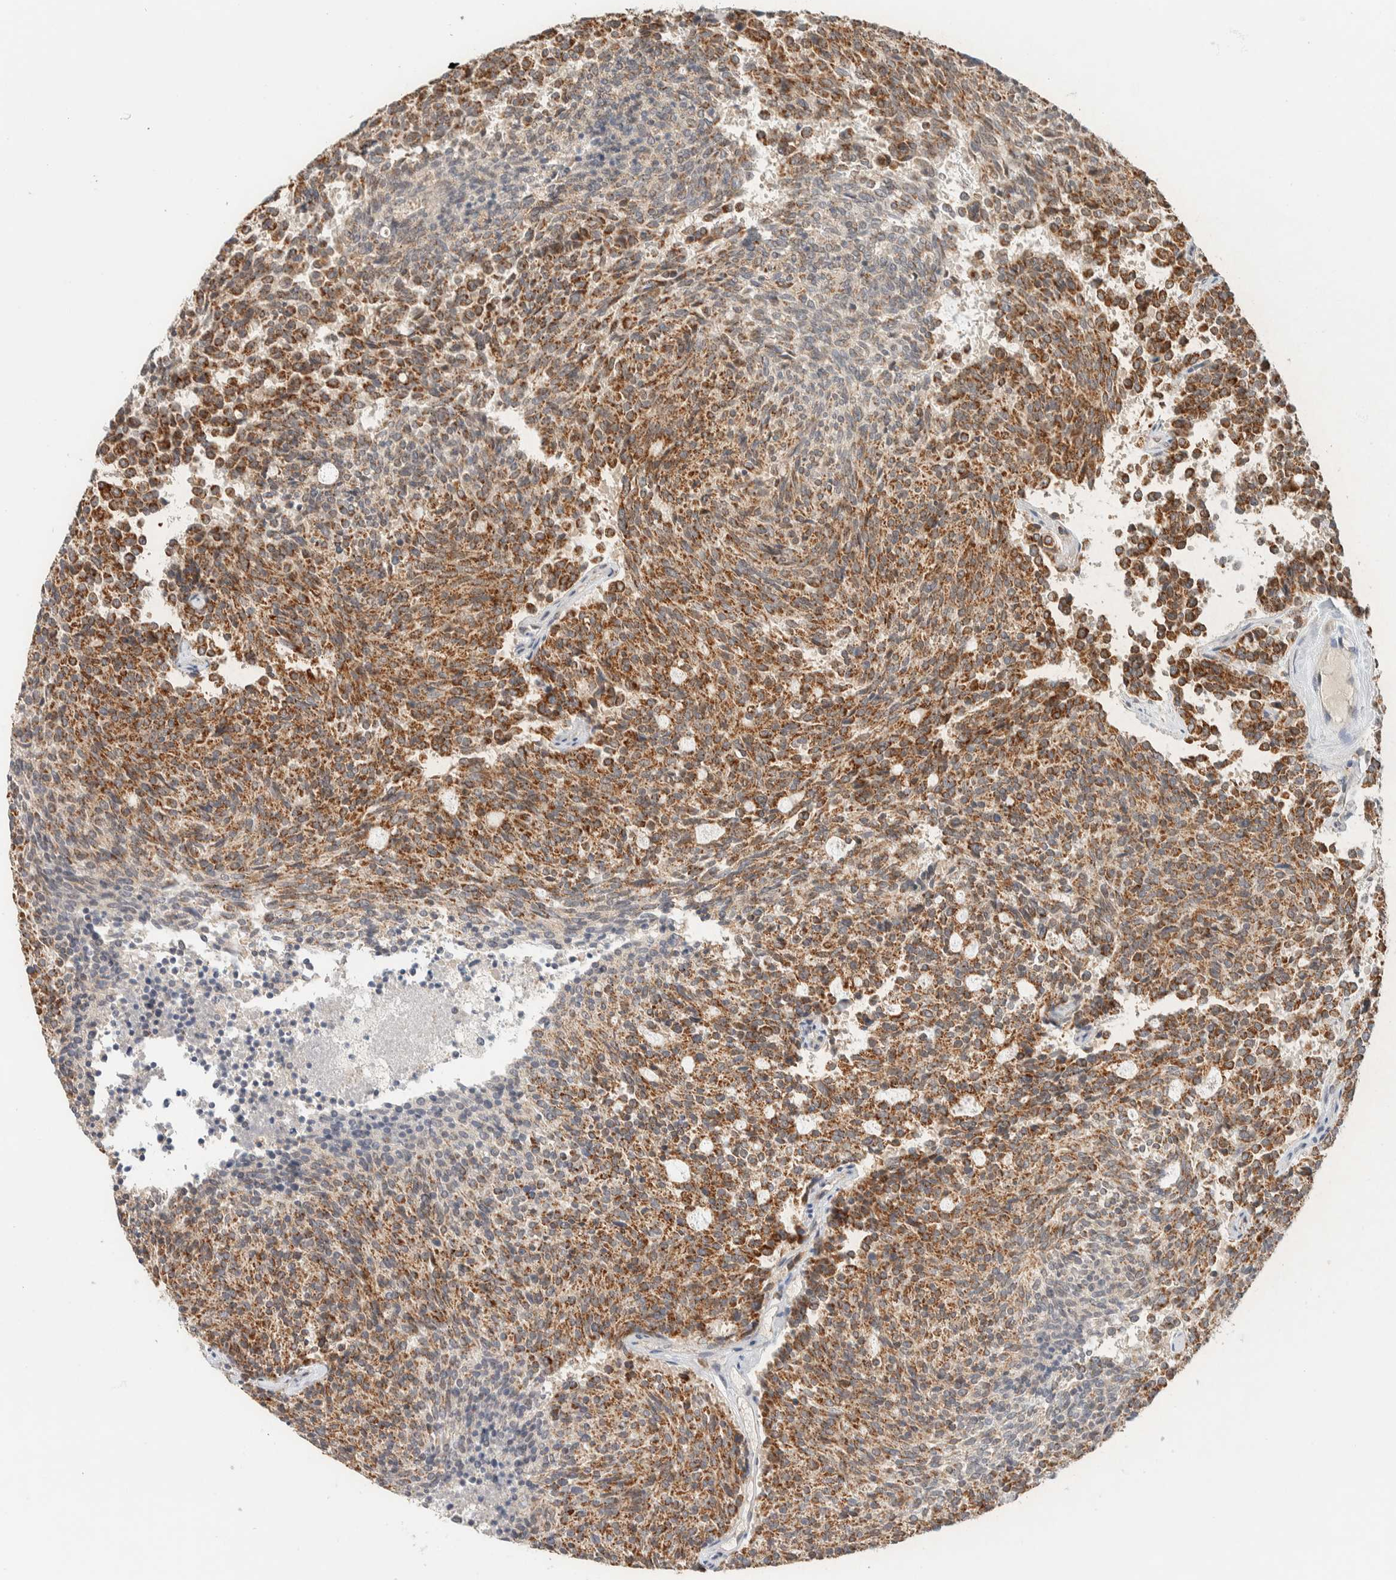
{"staining": {"intensity": "strong", "quantity": ">75%", "location": "cytoplasmic/membranous"}, "tissue": "carcinoid", "cell_type": "Tumor cells", "image_type": "cancer", "snomed": [{"axis": "morphology", "description": "Carcinoid, malignant, NOS"}, {"axis": "topography", "description": "Pancreas"}], "caption": "Immunohistochemical staining of human carcinoid (malignant) reveals high levels of strong cytoplasmic/membranous protein staining in about >75% of tumor cells.", "gene": "MRPL41", "patient": {"sex": "female", "age": 54}}